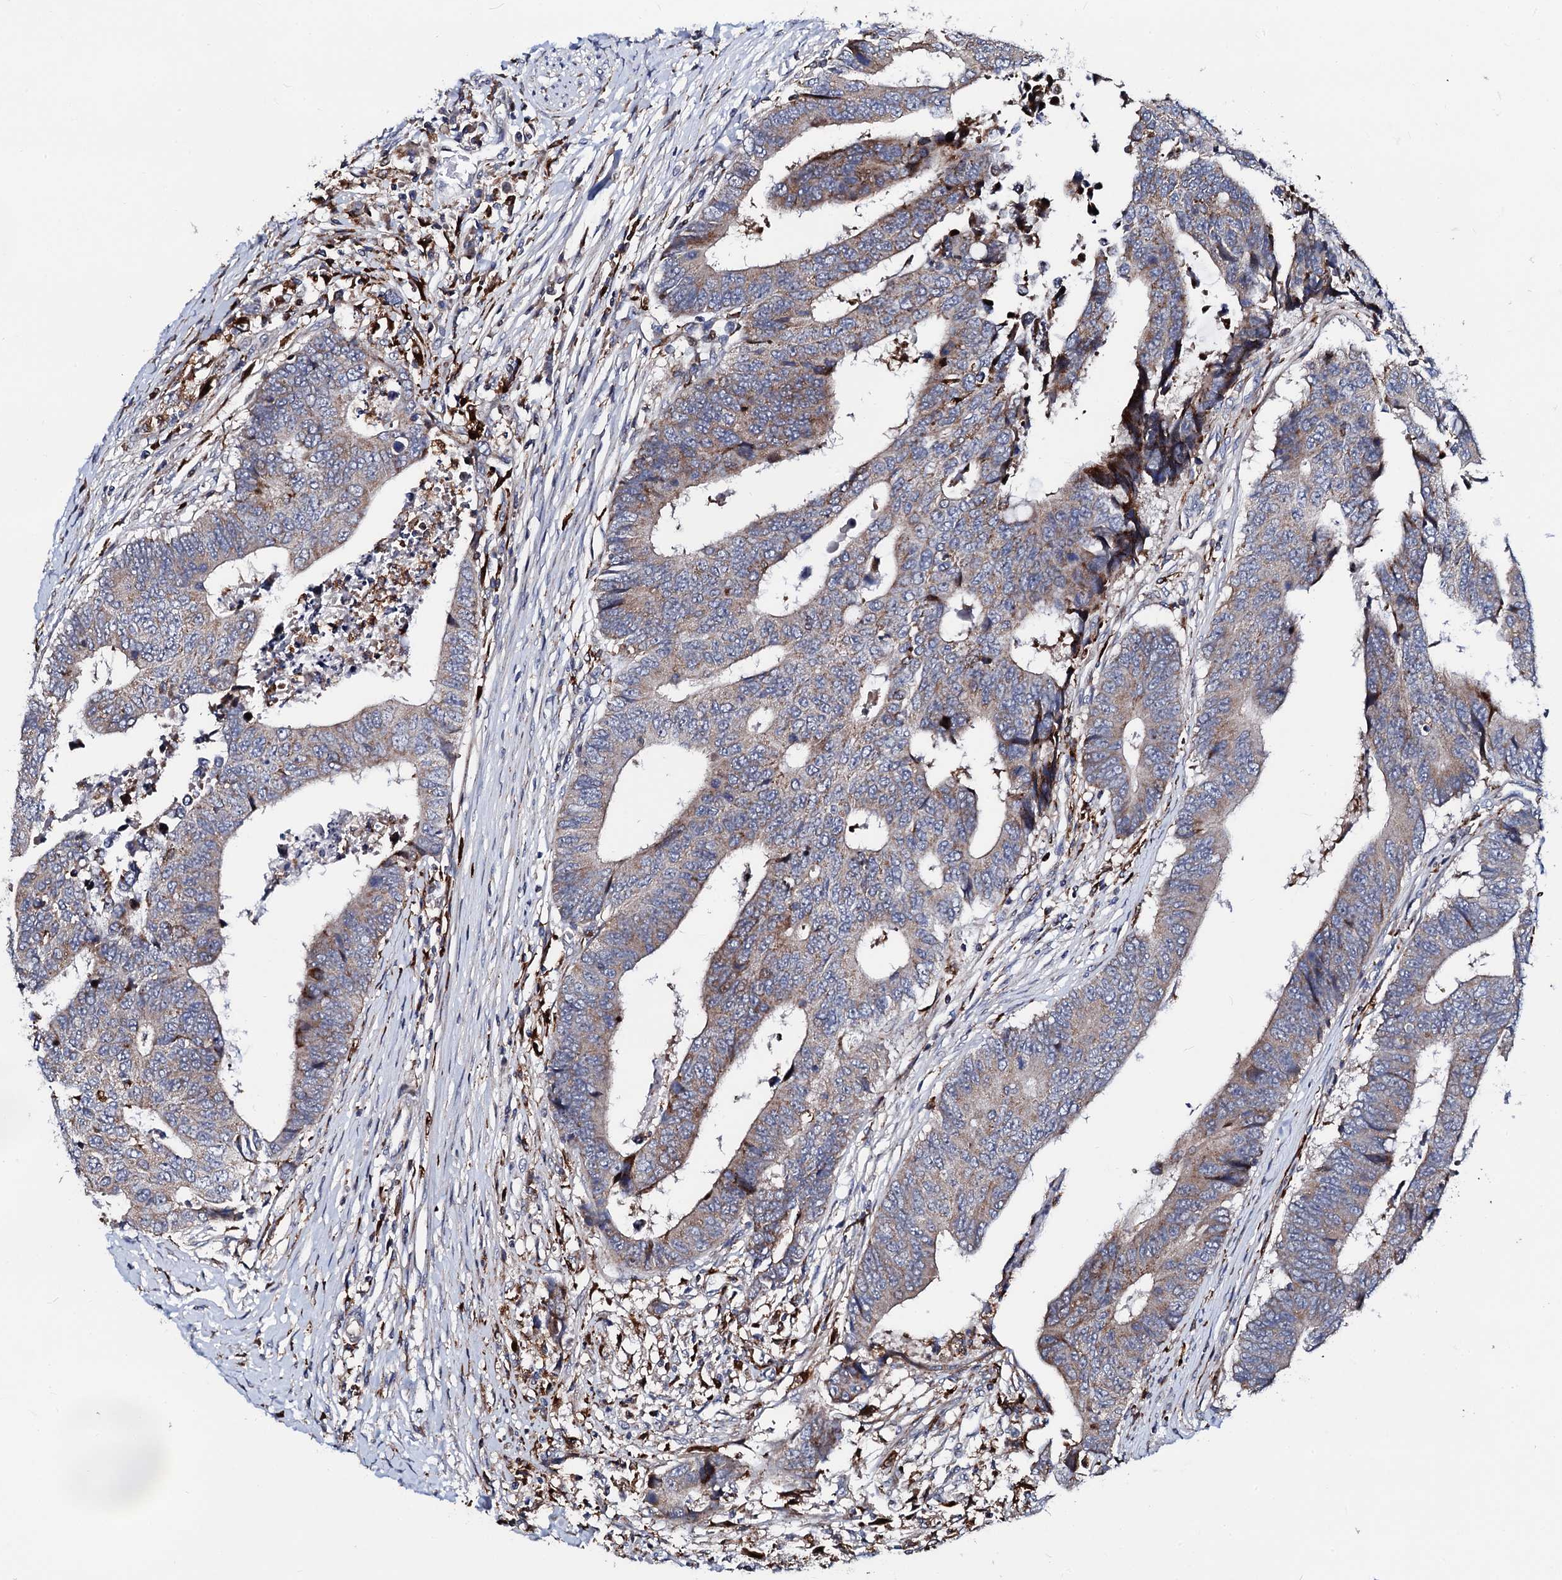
{"staining": {"intensity": "weak", "quantity": ">75%", "location": "cytoplasmic/membranous"}, "tissue": "colorectal cancer", "cell_type": "Tumor cells", "image_type": "cancer", "snomed": [{"axis": "morphology", "description": "Adenocarcinoma, NOS"}, {"axis": "topography", "description": "Rectum"}], "caption": "A histopathology image of human colorectal cancer stained for a protein demonstrates weak cytoplasmic/membranous brown staining in tumor cells.", "gene": "TCIRG1", "patient": {"sex": "male", "age": 84}}